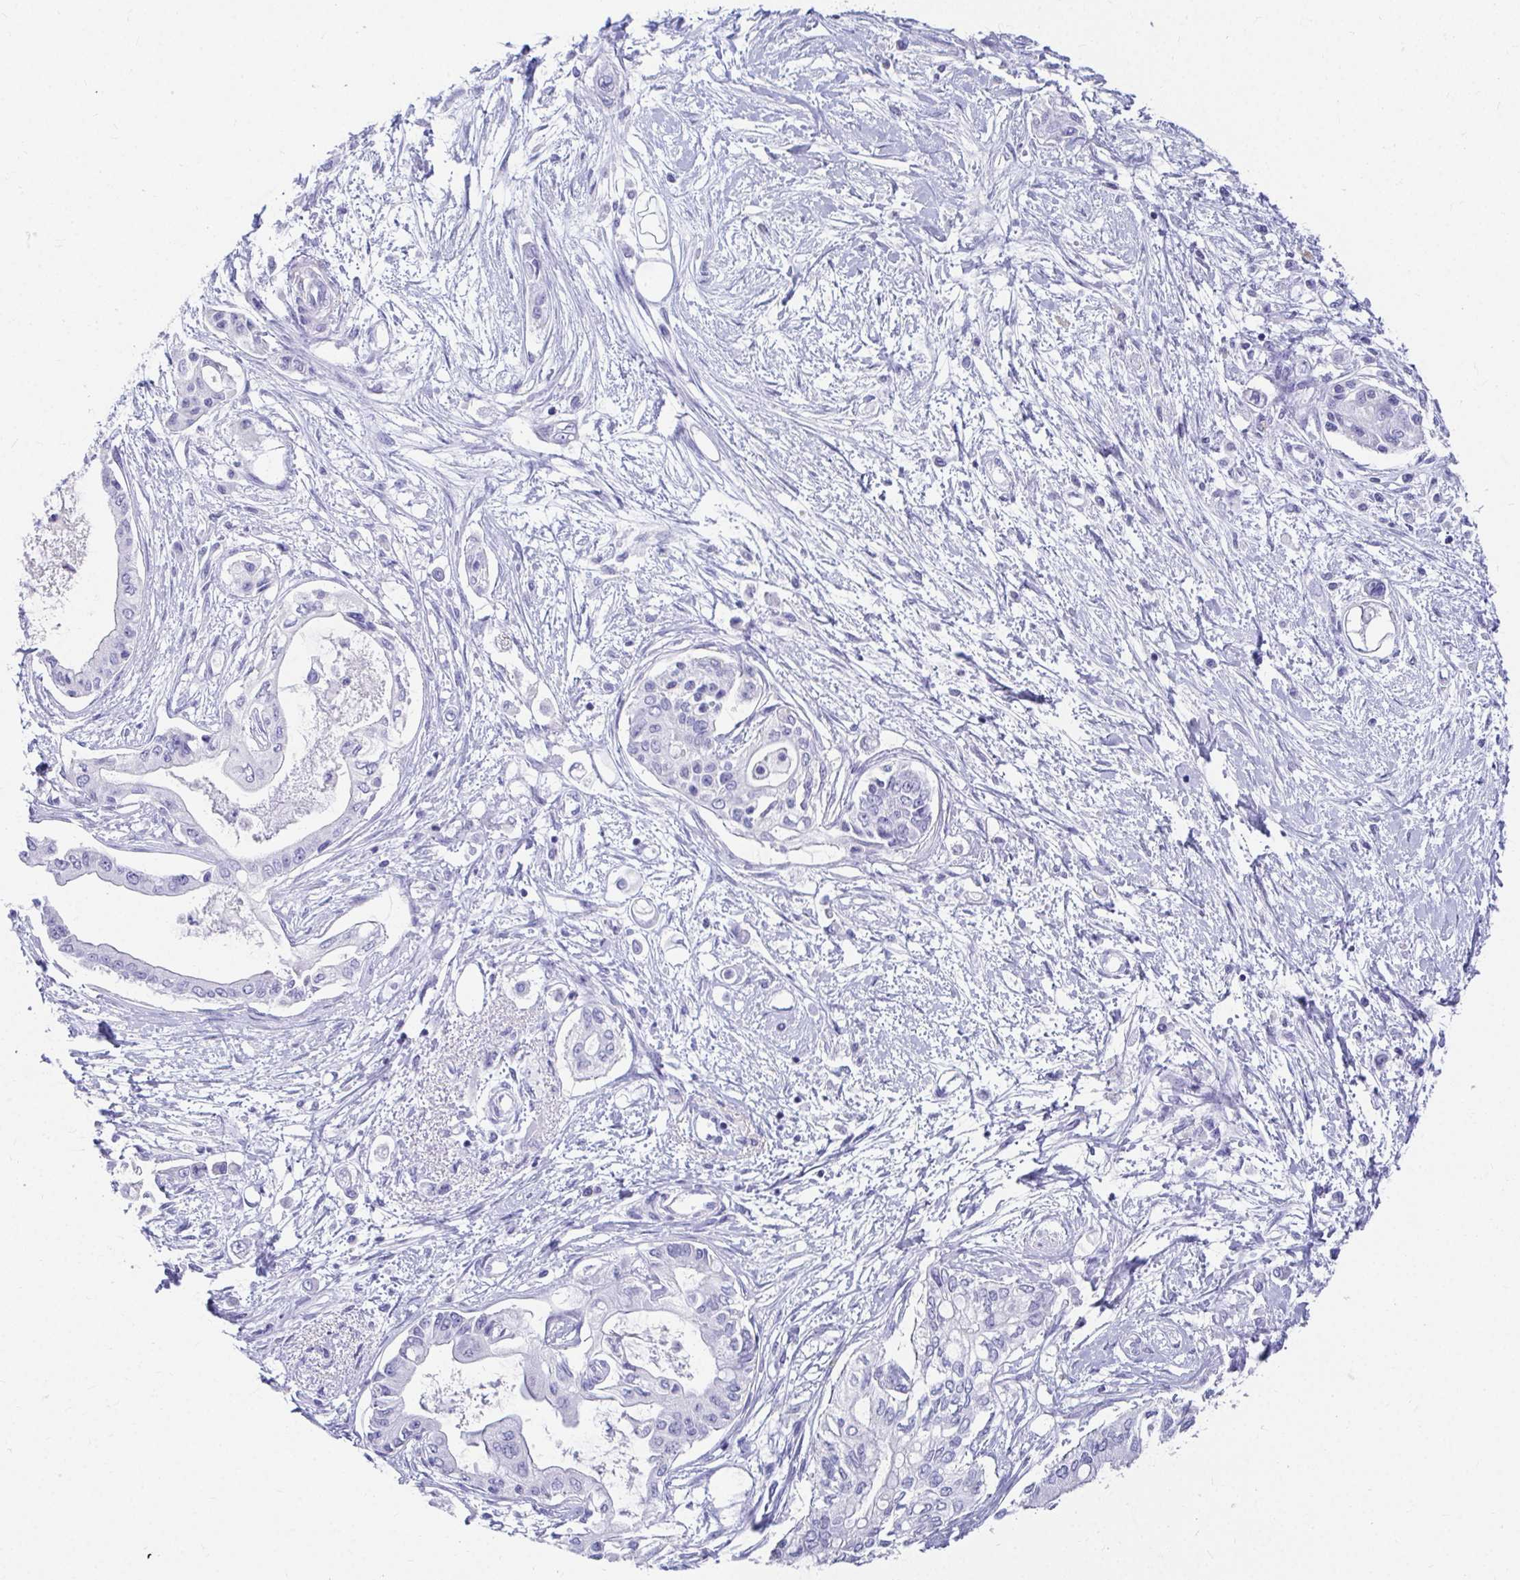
{"staining": {"intensity": "negative", "quantity": "none", "location": "none"}, "tissue": "pancreatic cancer", "cell_type": "Tumor cells", "image_type": "cancer", "snomed": [{"axis": "morphology", "description": "Adenocarcinoma, NOS"}, {"axis": "topography", "description": "Pancreas"}], "caption": "Immunohistochemistry histopathology image of pancreatic cancer stained for a protein (brown), which displays no staining in tumor cells. (Immunohistochemistry (ihc), brightfield microscopy, high magnification).", "gene": "DPEP3", "patient": {"sex": "female", "age": 77}}